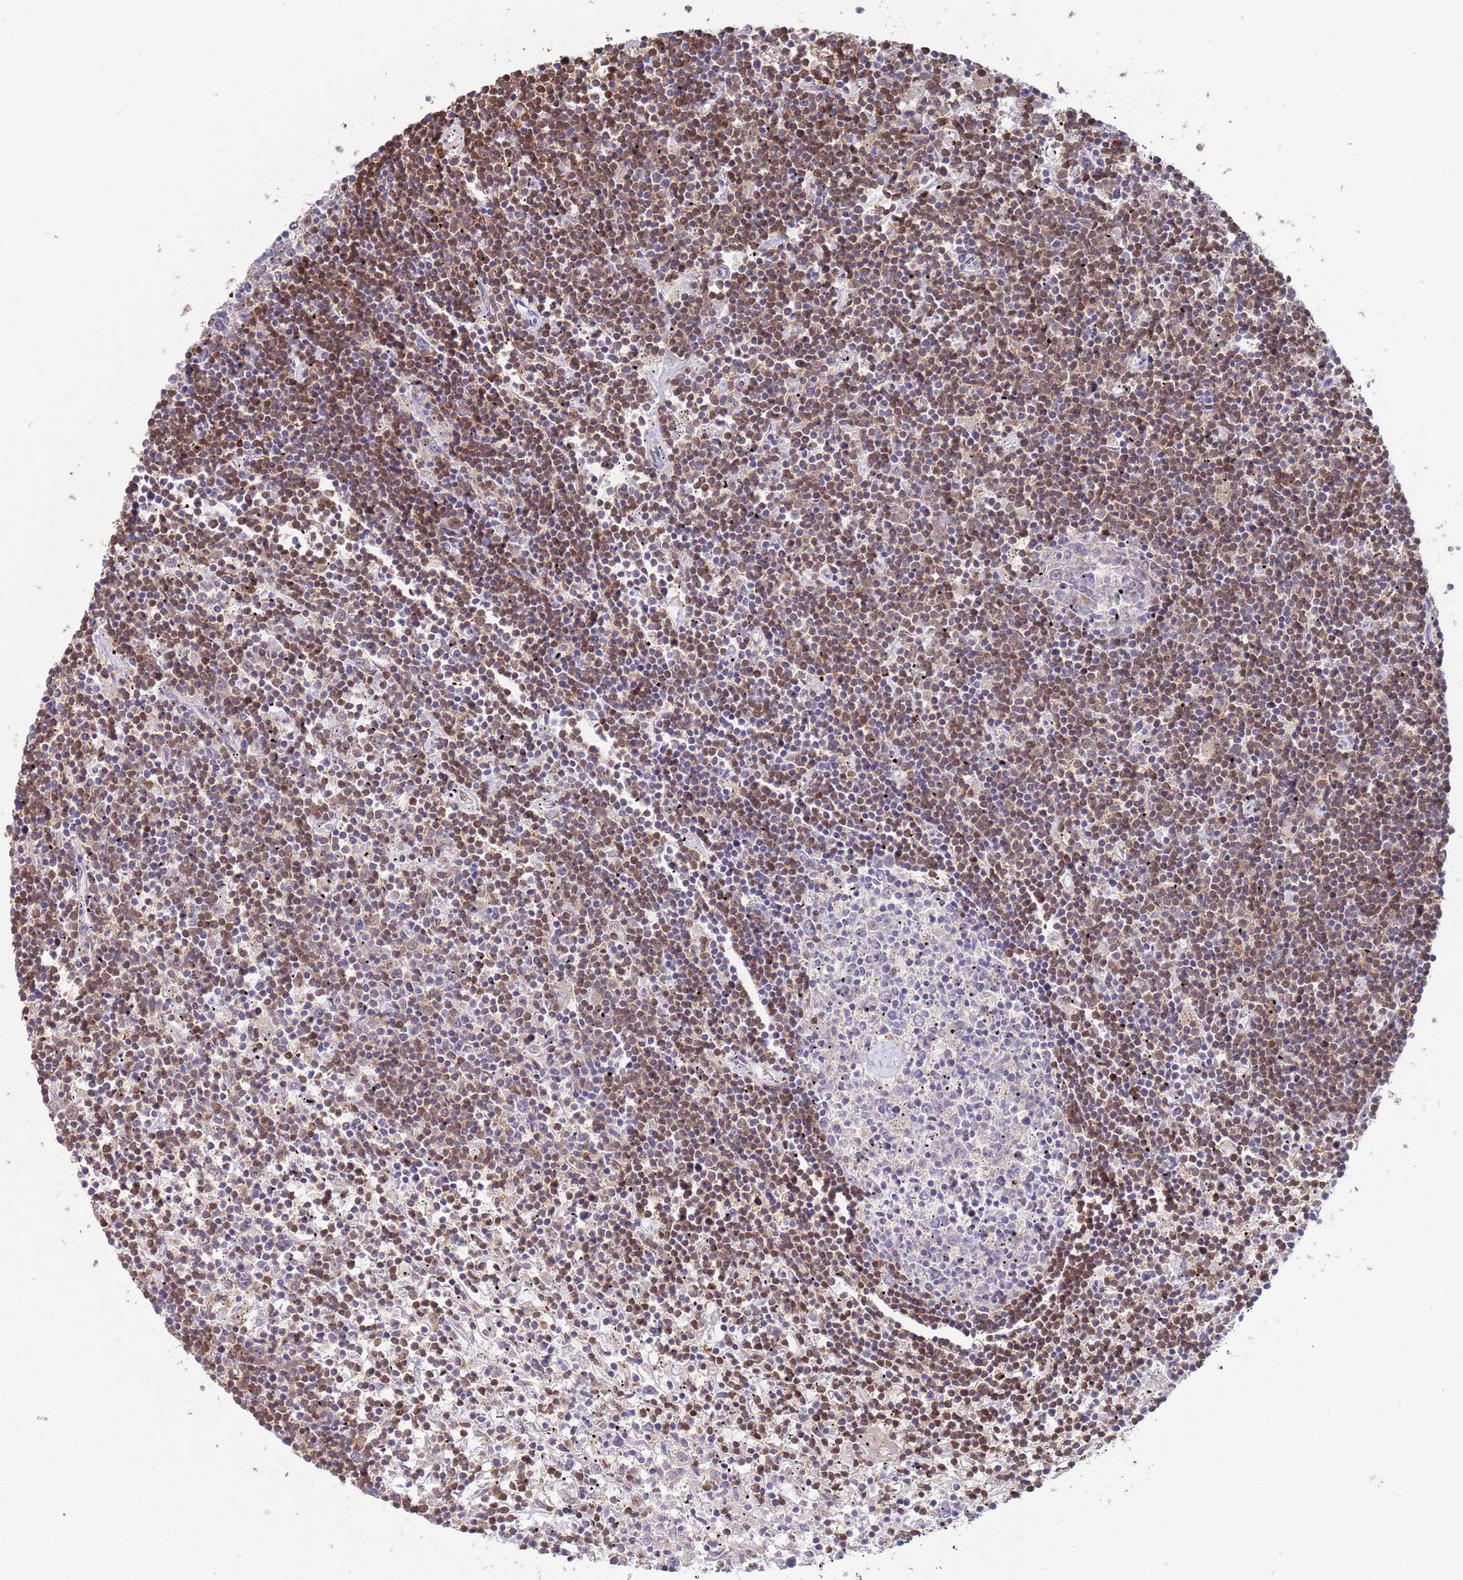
{"staining": {"intensity": "moderate", "quantity": ">75%", "location": "cytoplasmic/membranous"}, "tissue": "lymphoma", "cell_type": "Tumor cells", "image_type": "cancer", "snomed": [{"axis": "morphology", "description": "Malignant lymphoma, non-Hodgkin's type, Low grade"}, {"axis": "topography", "description": "Spleen"}], "caption": "Immunohistochemical staining of human lymphoma displays medium levels of moderate cytoplasmic/membranous positivity in approximately >75% of tumor cells. The staining is performed using DAB brown chromogen to label protein expression. The nuclei are counter-stained blue using hematoxylin.", "gene": "SALL1", "patient": {"sex": "male", "age": 76}}